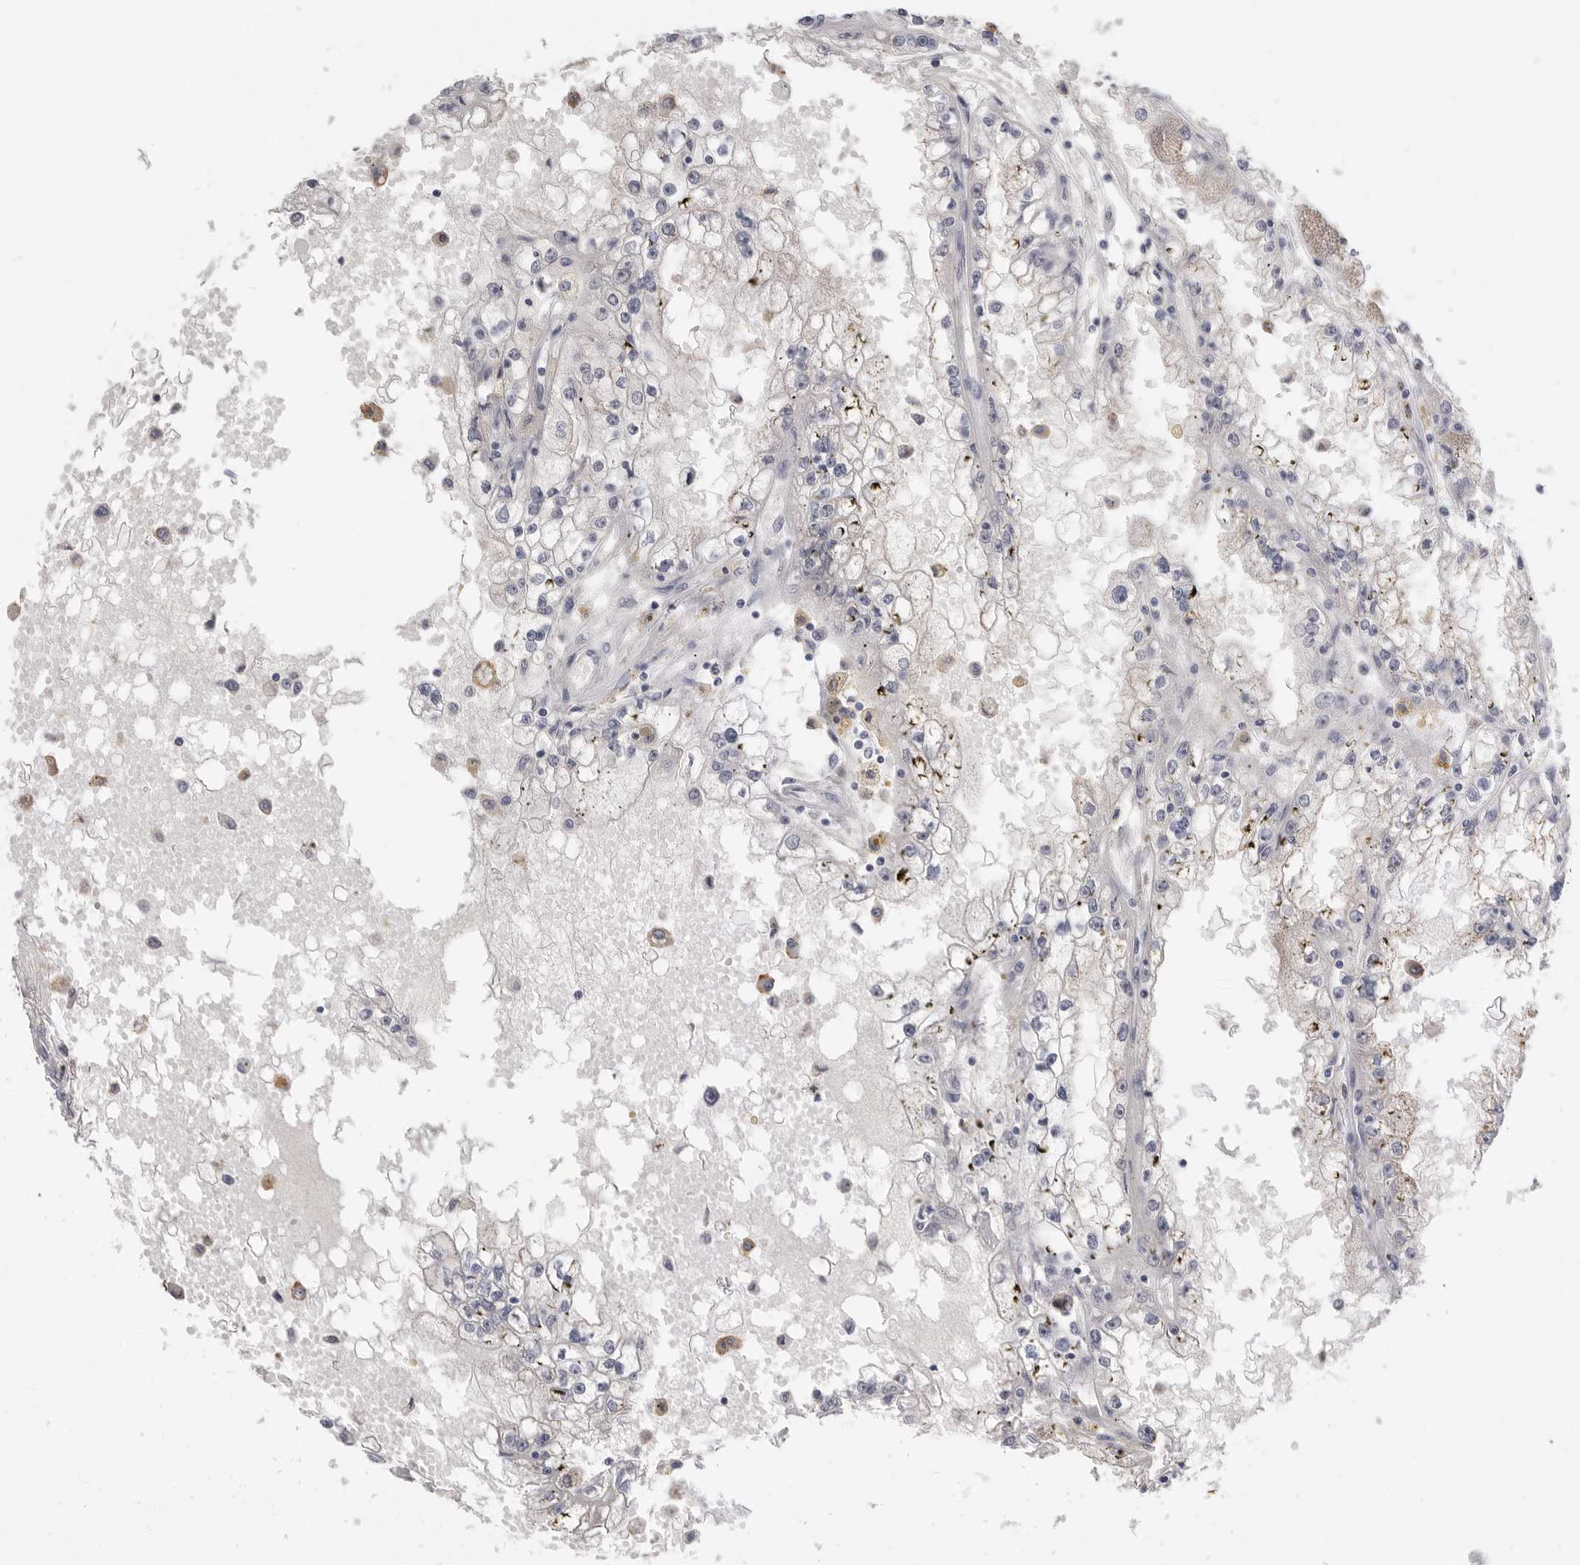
{"staining": {"intensity": "negative", "quantity": "none", "location": "none"}, "tissue": "renal cancer", "cell_type": "Tumor cells", "image_type": "cancer", "snomed": [{"axis": "morphology", "description": "Adenocarcinoma, NOS"}, {"axis": "topography", "description": "Kidney"}], "caption": "Tumor cells show no significant positivity in renal cancer (adenocarcinoma).", "gene": "APOA2", "patient": {"sex": "male", "age": 56}}